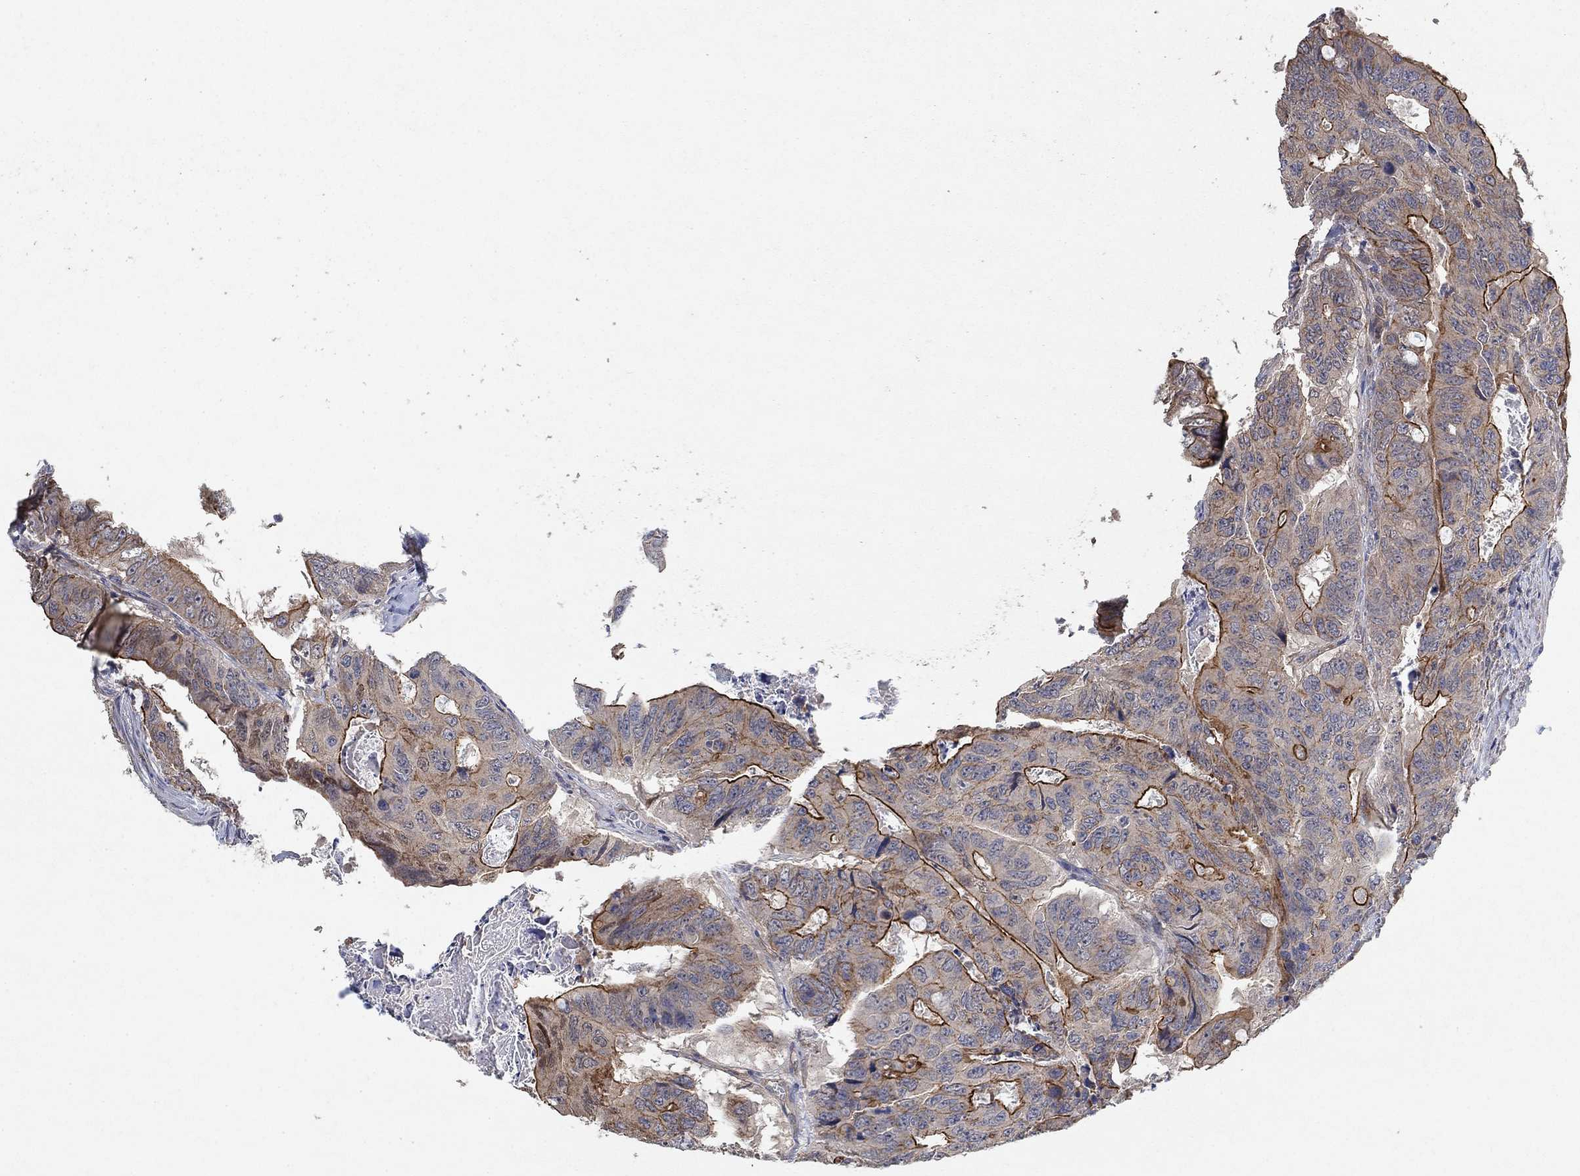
{"staining": {"intensity": "strong", "quantity": "<25%", "location": "cytoplasmic/membranous"}, "tissue": "colorectal cancer", "cell_type": "Tumor cells", "image_type": "cancer", "snomed": [{"axis": "morphology", "description": "Adenocarcinoma, NOS"}, {"axis": "topography", "description": "Colon"}], "caption": "Colorectal cancer stained with DAB immunohistochemistry (IHC) reveals medium levels of strong cytoplasmic/membranous staining in approximately <25% of tumor cells.", "gene": "MCUR1", "patient": {"sex": "male", "age": 79}}